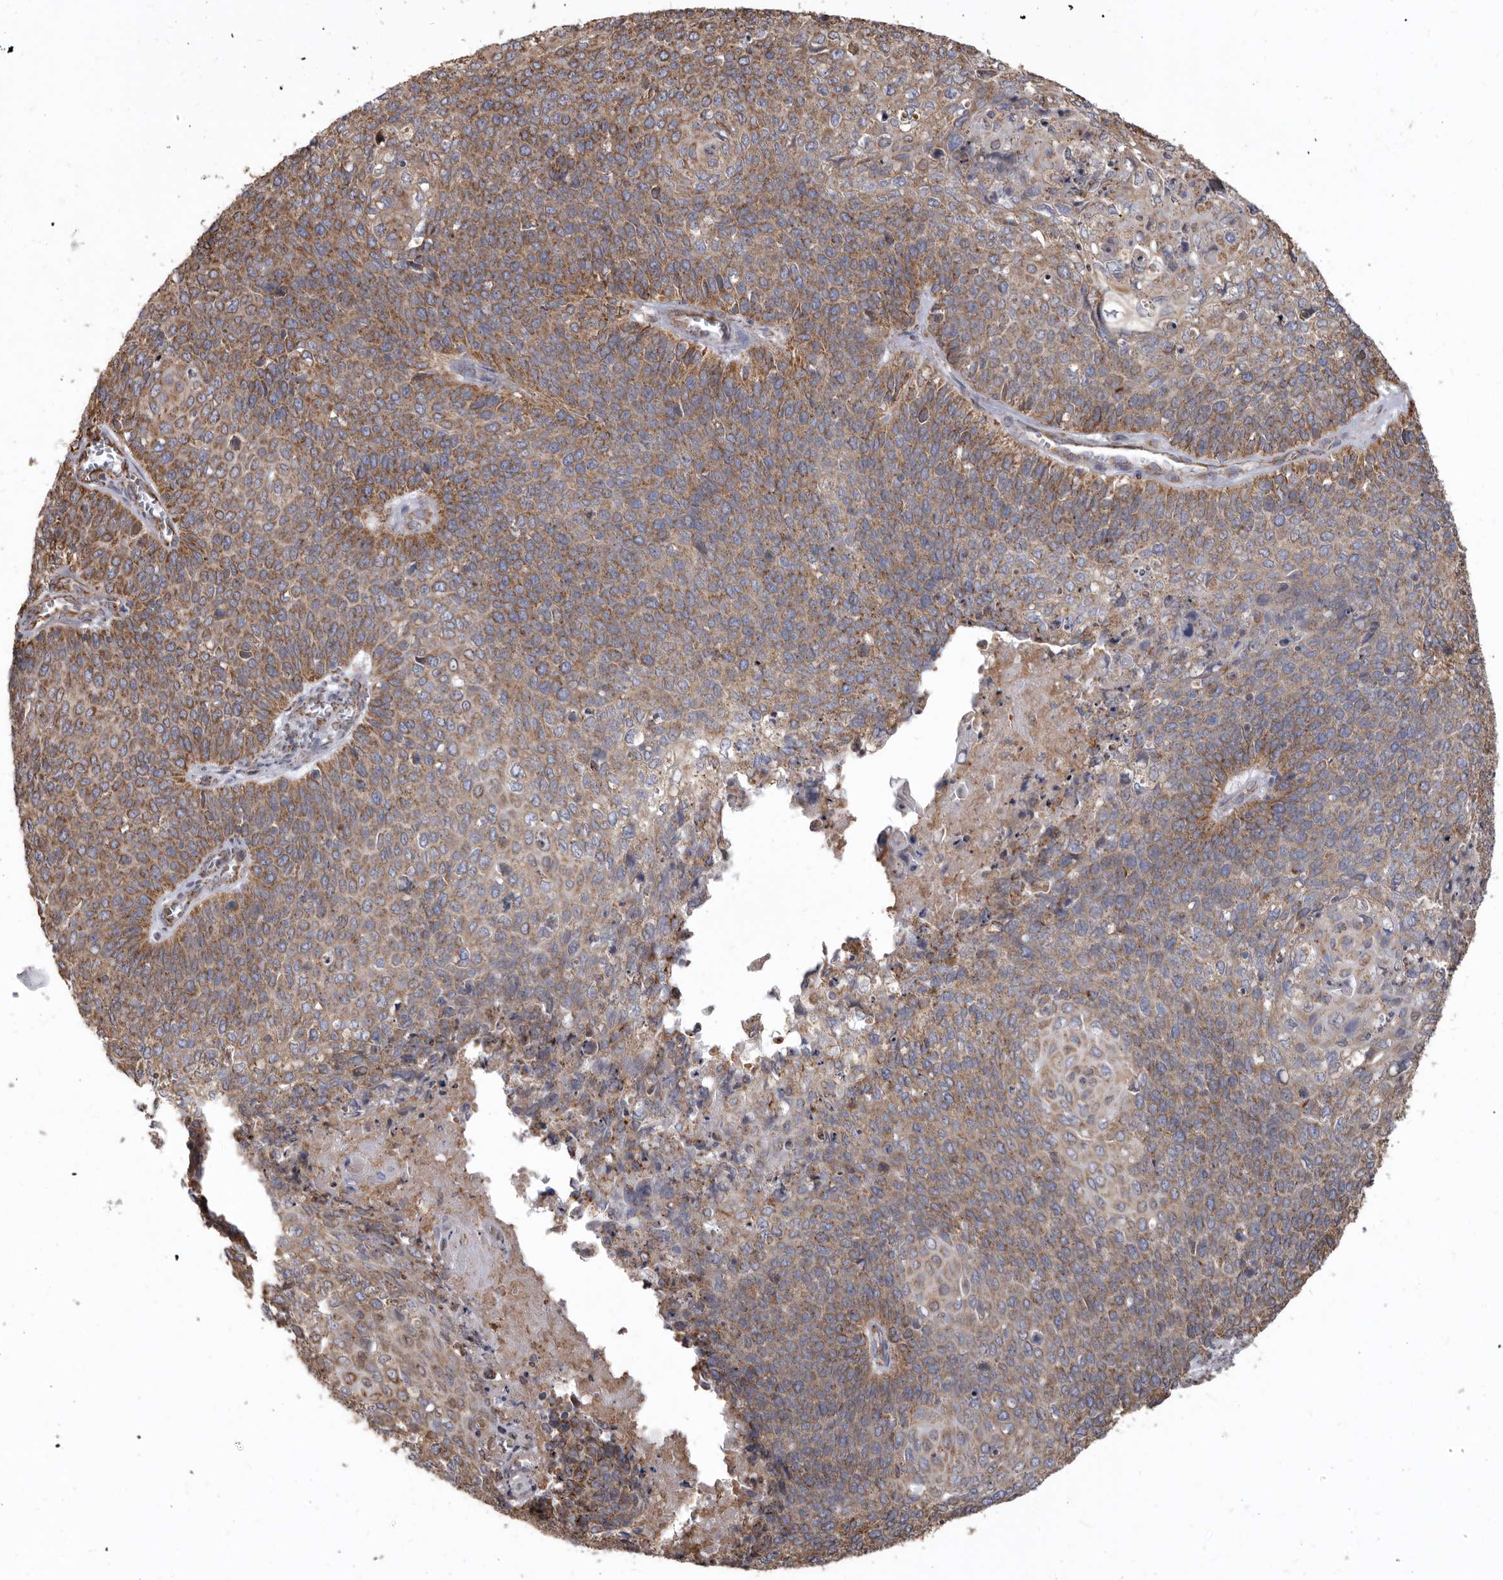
{"staining": {"intensity": "moderate", "quantity": ">75%", "location": "cytoplasmic/membranous"}, "tissue": "cervical cancer", "cell_type": "Tumor cells", "image_type": "cancer", "snomed": [{"axis": "morphology", "description": "Squamous cell carcinoma, NOS"}, {"axis": "topography", "description": "Cervix"}], "caption": "Protein expression analysis of human cervical cancer (squamous cell carcinoma) reveals moderate cytoplasmic/membranous expression in approximately >75% of tumor cells.", "gene": "CDK5RAP3", "patient": {"sex": "female", "age": 39}}